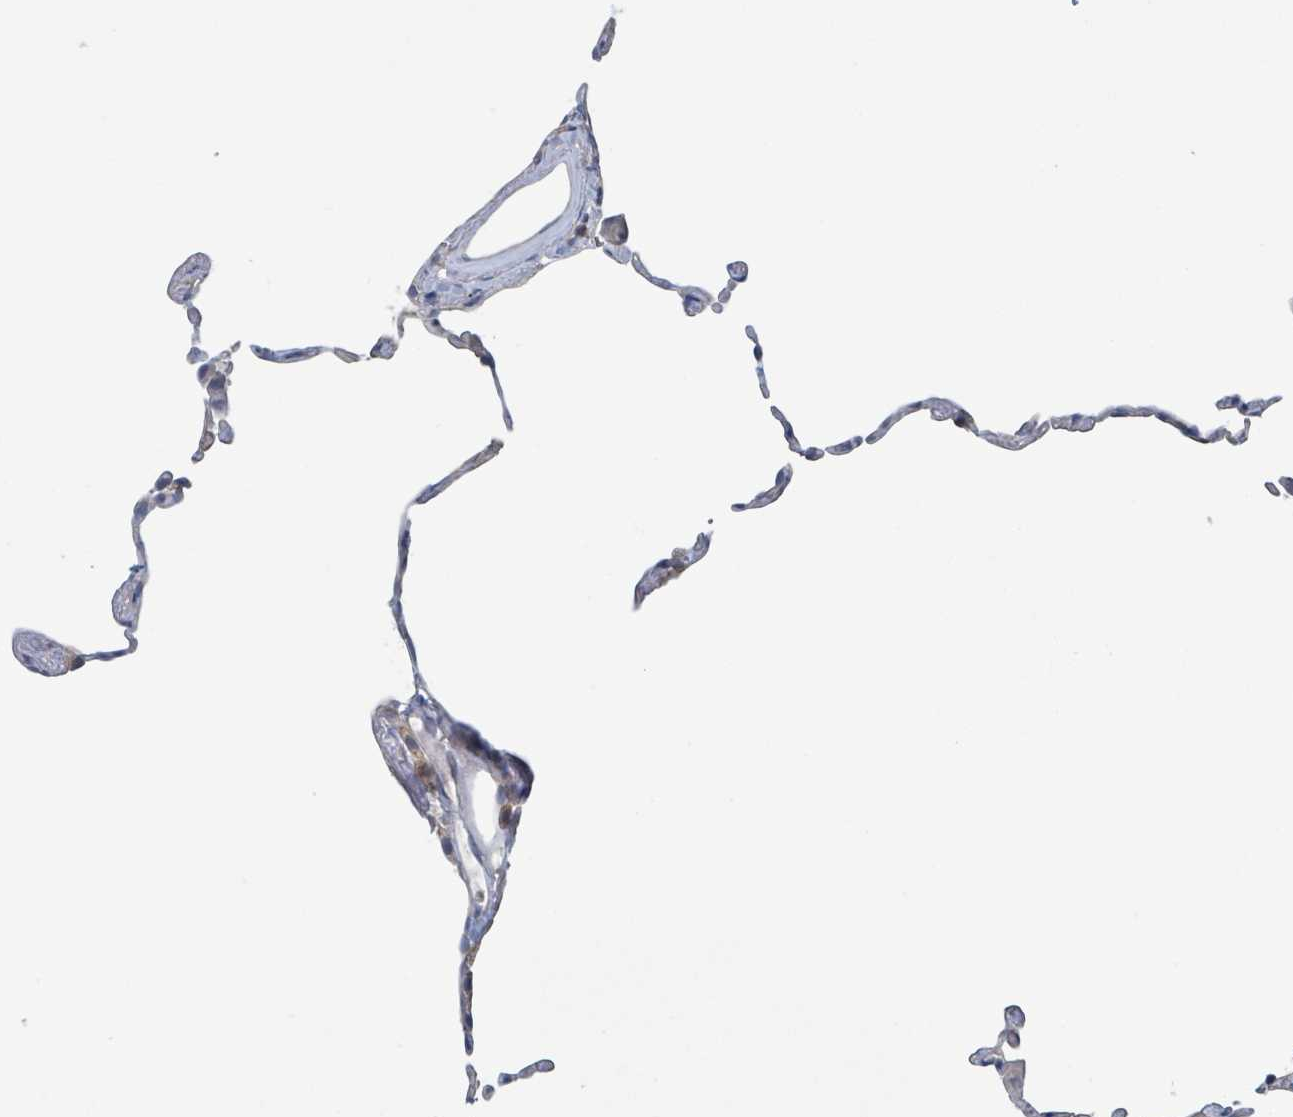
{"staining": {"intensity": "weak", "quantity": "25%-75%", "location": "cytoplasmic/membranous"}, "tissue": "lung", "cell_type": "Alveolar cells", "image_type": "normal", "snomed": [{"axis": "morphology", "description": "Normal tissue, NOS"}, {"axis": "topography", "description": "Lung"}], "caption": "Brown immunohistochemical staining in normal human lung displays weak cytoplasmic/membranous expression in about 25%-75% of alveolar cells.", "gene": "ANKRD55", "patient": {"sex": "female", "age": 57}}